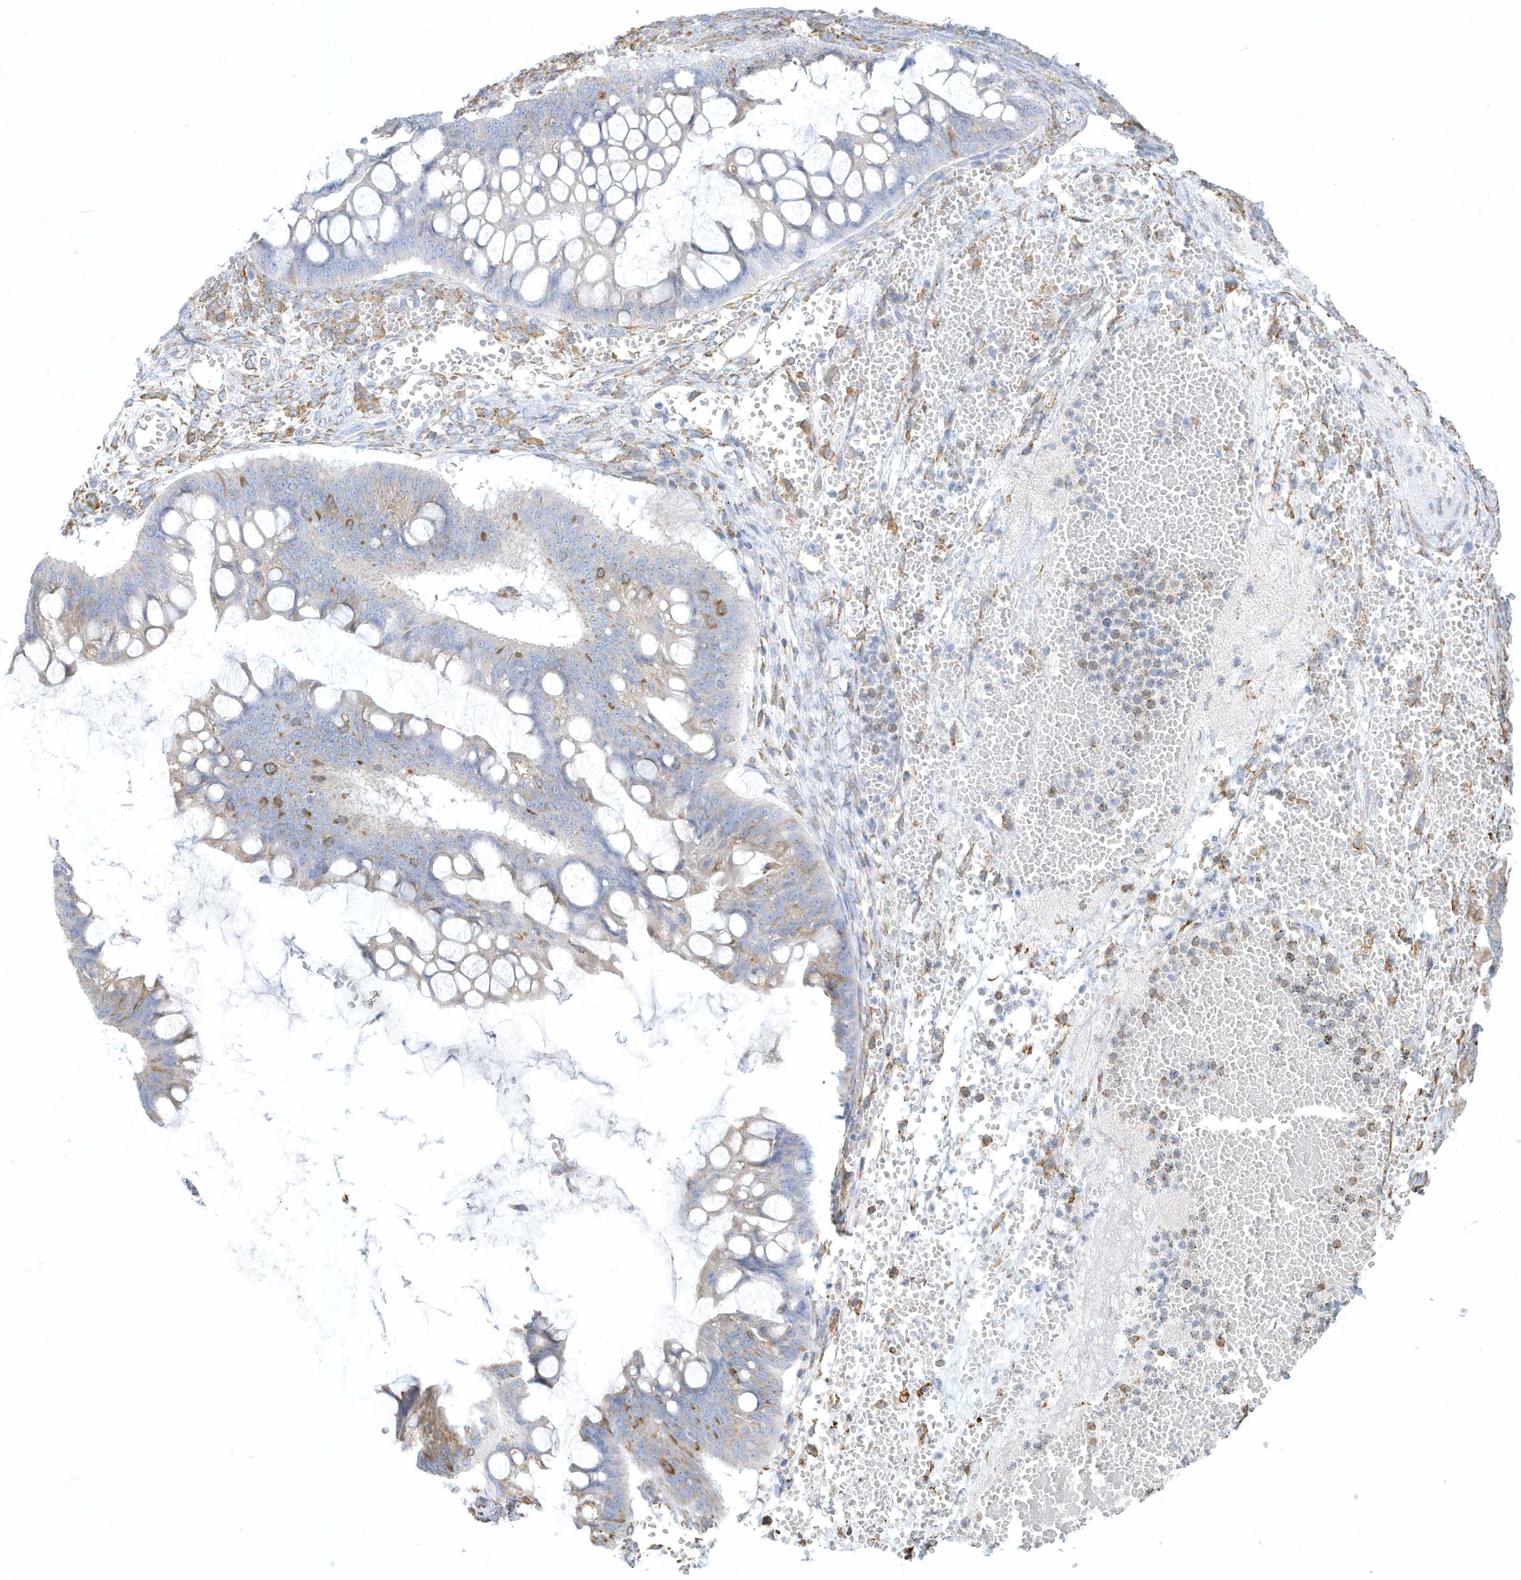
{"staining": {"intensity": "moderate", "quantity": "<25%", "location": "cytoplasmic/membranous"}, "tissue": "ovarian cancer", "cell_type": "Tumor cells", "image_type": "cancer", "snomed": [{"axis": "morphology", "description": "Cystadenocarcinoma, mucinous, NOS"}, {"axis": "topography", "description": "Ovary"}], "caption": "The histopathology image exhibits staining of ovarian mucinous cystadenocarcinoma, revealing moderate cytoplasmic/membranous protein expression (brown color) within tumor cells. (Stains: DAB (3,3'-diaminobenzidine) in brown, nuclei in blue, Microscopy: brightfield microscopy at high magnification).", "gene": "DCAF1", "patient": {"sex": "female", "age": 73}}